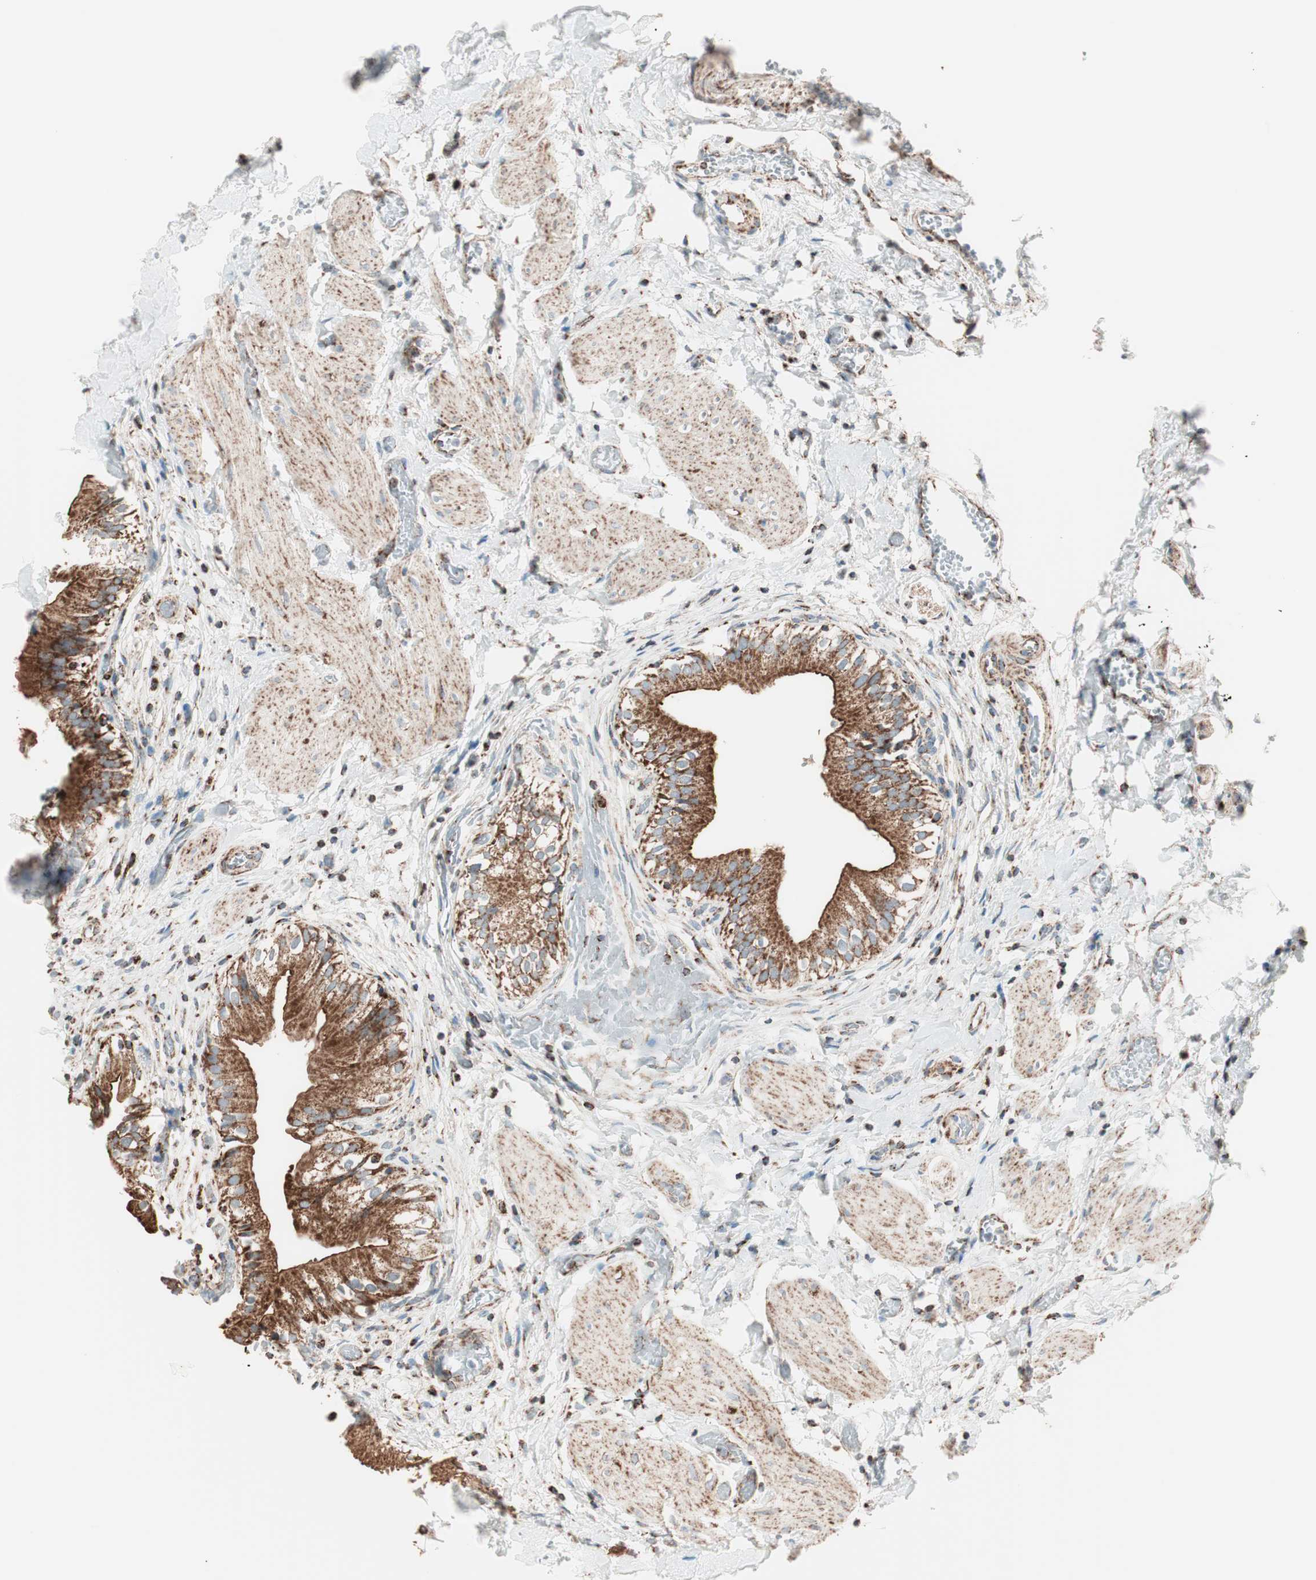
{"staining": {"intensity": "strong", "quantity": ">75%", "location": "cytoplasmic/membranous"}, "tissue": "gallbladder", "cell_type": "Glandular cells", "image_type": "normal", "snomed": [{"axis": "morphology", "description": "Normal tissue, NOS"}, {"axis": "topography", "description": "Gallbladder"}], "caption": "Strong cytoplasmic/membranous protein staining is present in about >75% of glandular cells in gallbladder.", "gene": "TOMM22", "patient": {"sex": "male", "age": 65}}